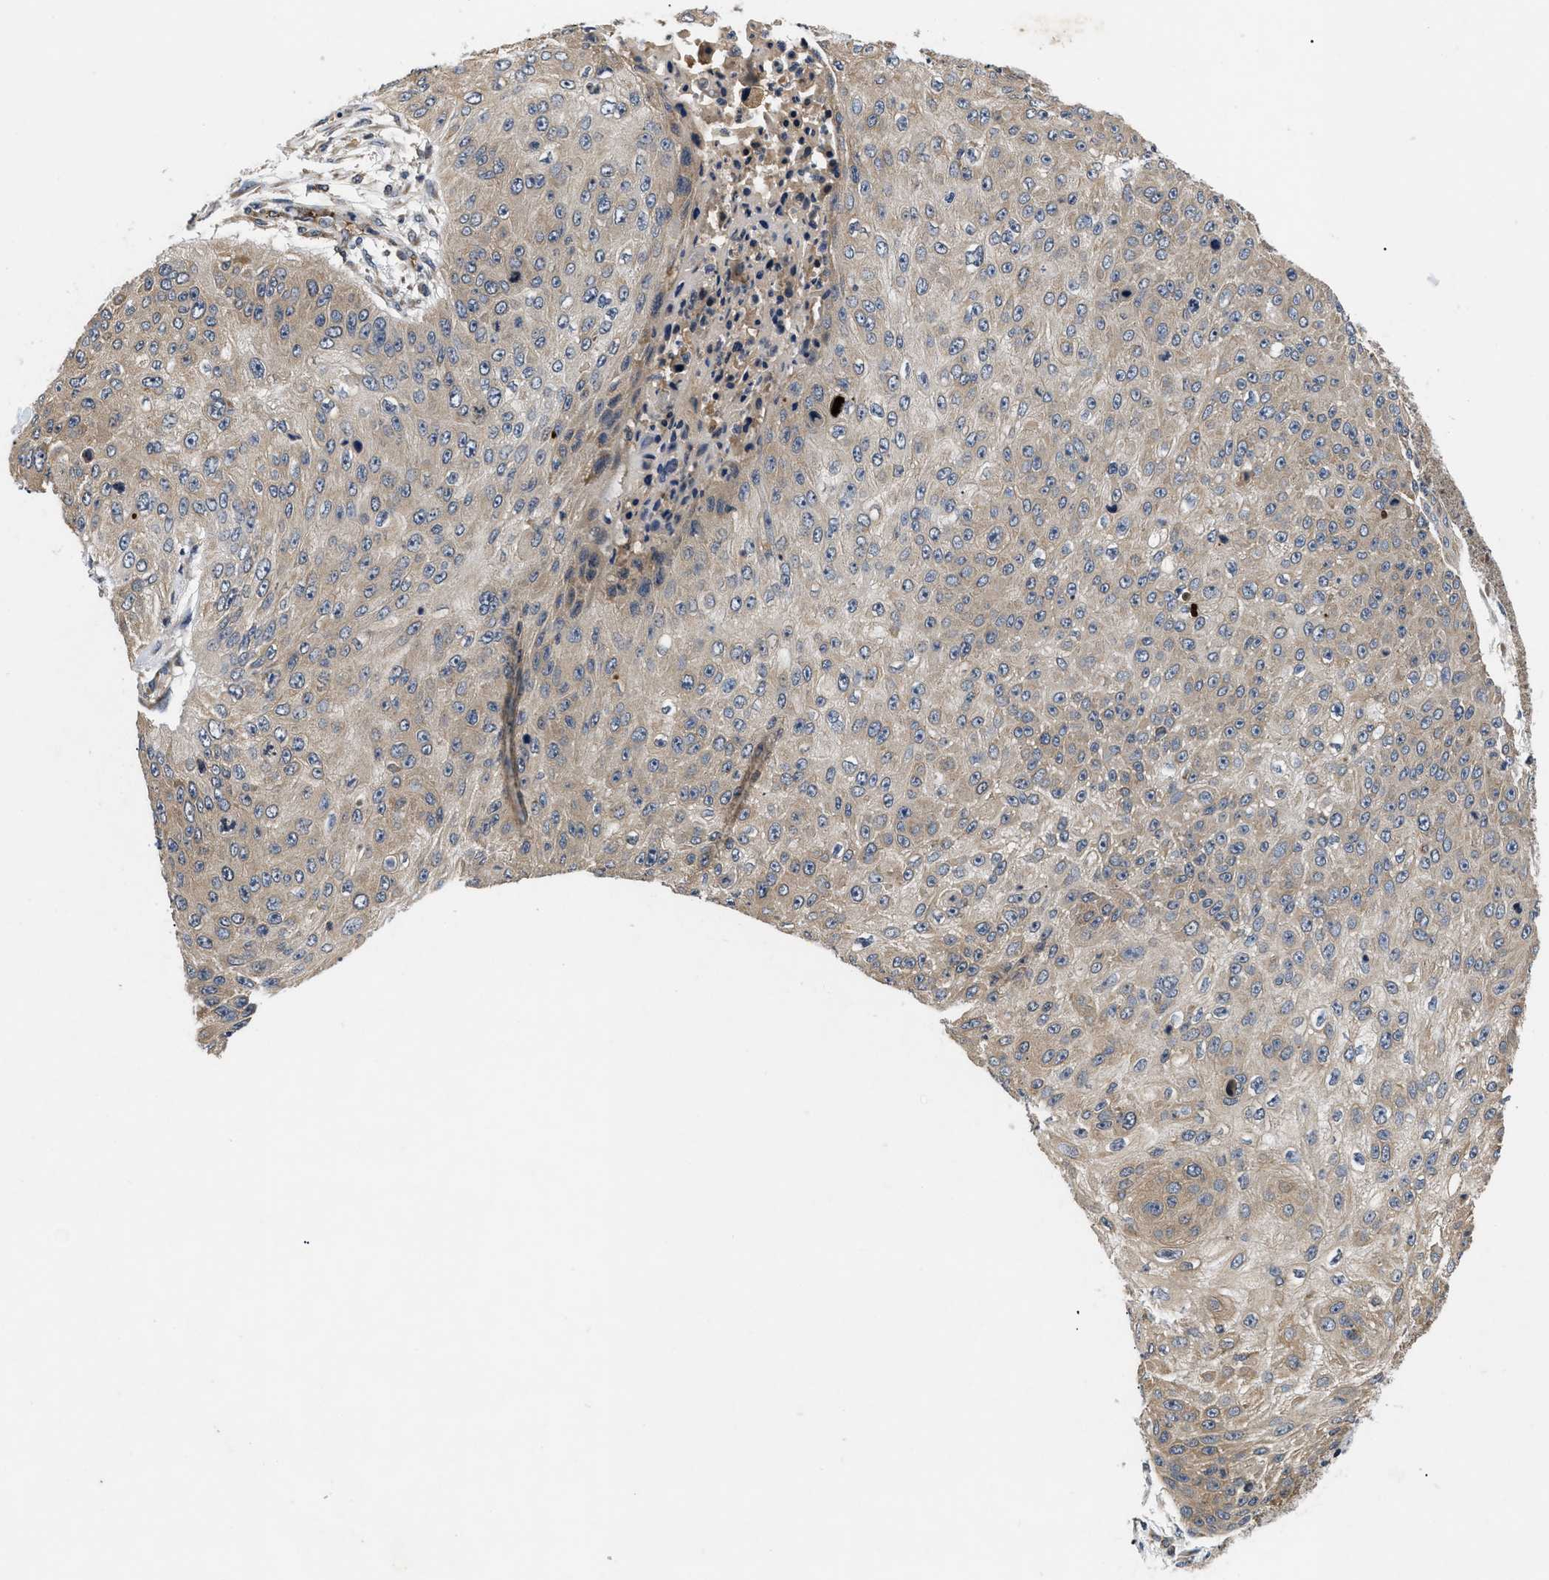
{"staining": {"intensity": "weak", "quantity": ">75%", "location": "cytoplasmic/membranous"}, "tissue": "skin cancer", "cell_type": "Tumor cells", "image_type": "cancer", "snomed": [{"axis": "morphology", "description": "Squamous cell carcinoma, NOS"}, {"axis": "topography", "description": "Skin"}], "caption": "Squamous cell carcinoma (skin) was stained to show a protein in brown. There is low levels of weak cytoplasmic/membranous positivity in about >75% of tumor cells.", "gene": "HMGCR", "patient": {"sex": "female", "age": 80}}